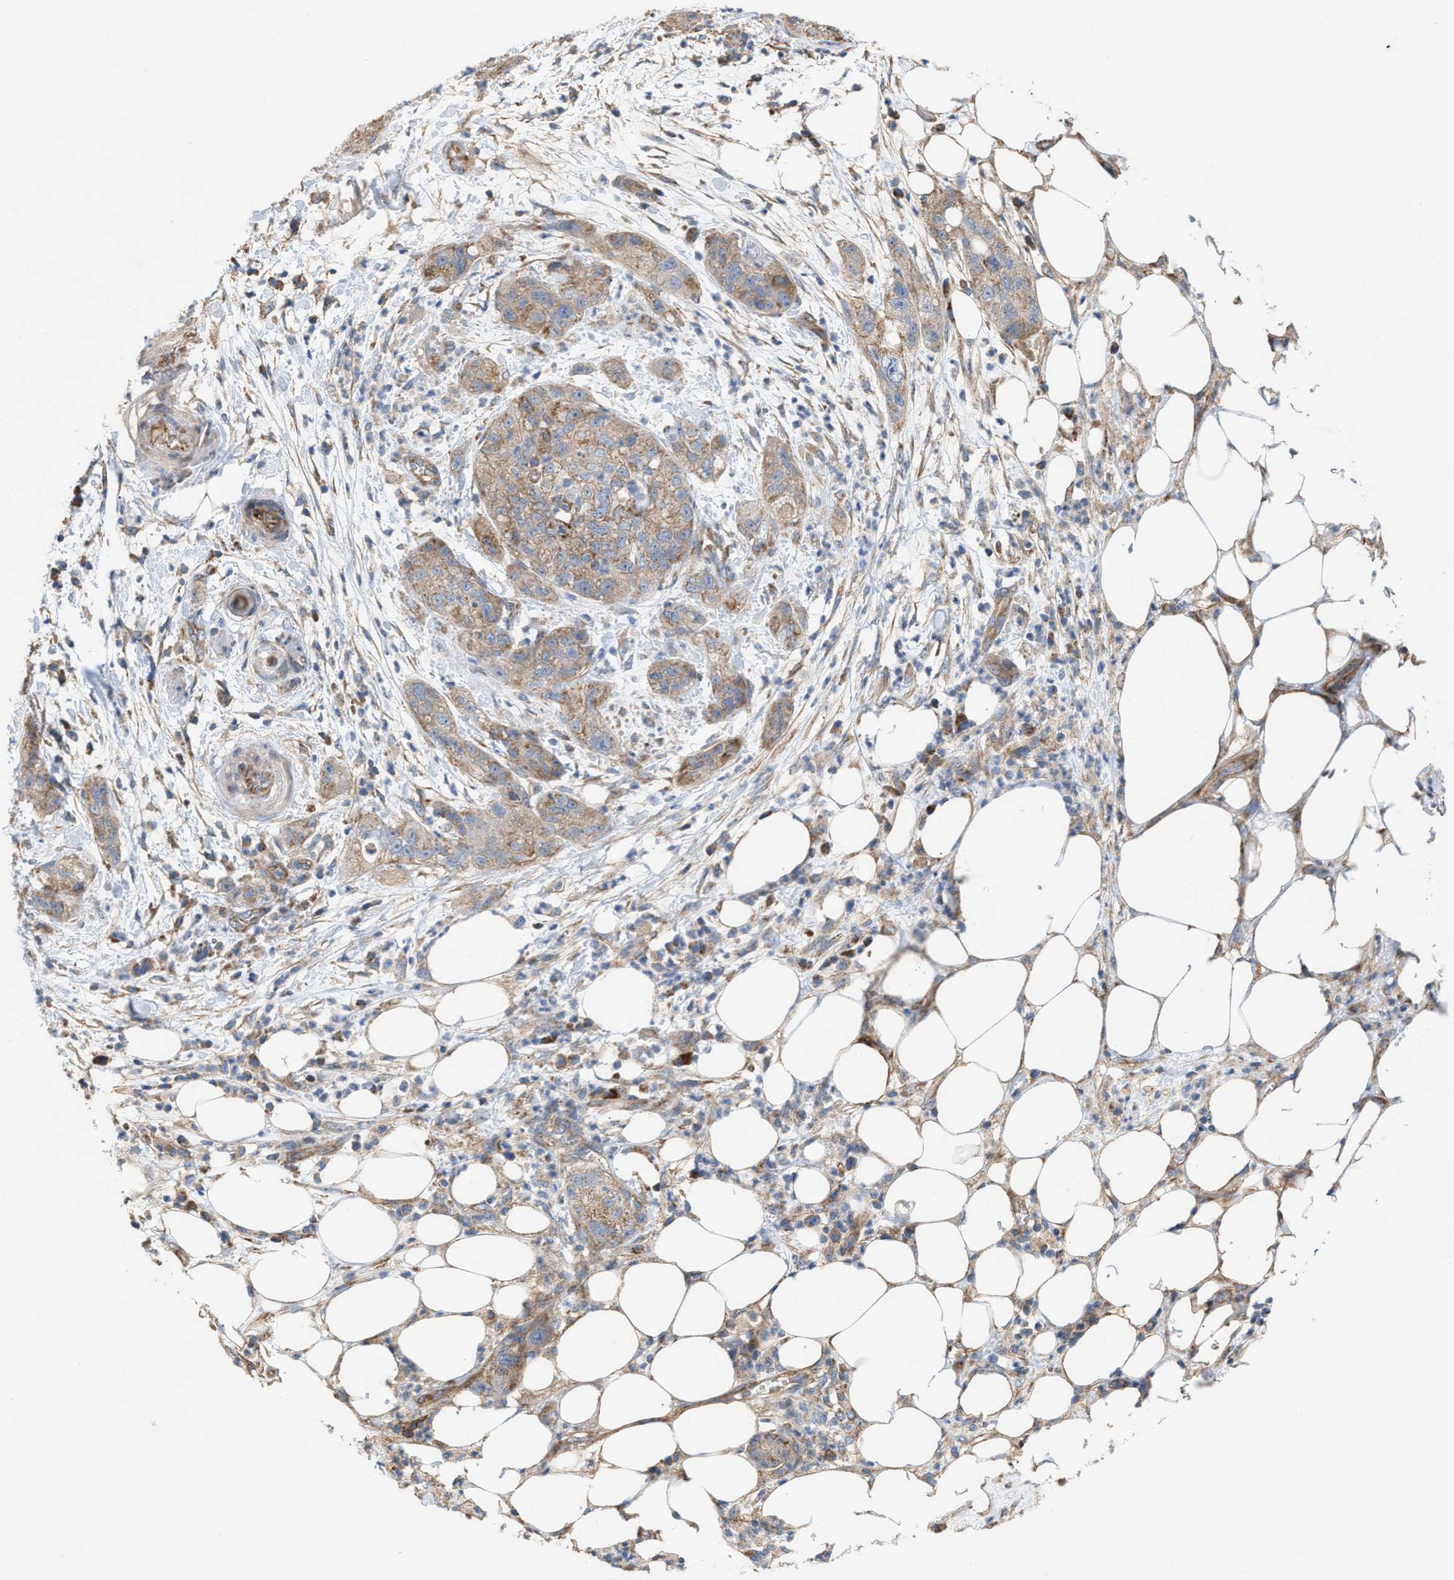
{"staining": {"intensity": "weak", "quantity": ">75%", "location": "cytoplasmic/membranous"}, "tissue": "pancreatic cancer", "cell_type": "Tumor cells", "image_type": "cancer", "snomed": [{"axis": "morphology", "description": "Adenocarcinoma, NOS"}, {"axis": "topography", "description": "Pancreas"}], "caption": "High-magnification brightfield microscopy of adenocarcinoma (pancreatic) stained with DAB (brown) and counterstained with hematoxylin (blue). tumor cells exhibit weak cytoplasmic/membranous expression is present in about>75% of cells.", "gene": "OXSM", "patient": {"sex": "female", "age": 78}}